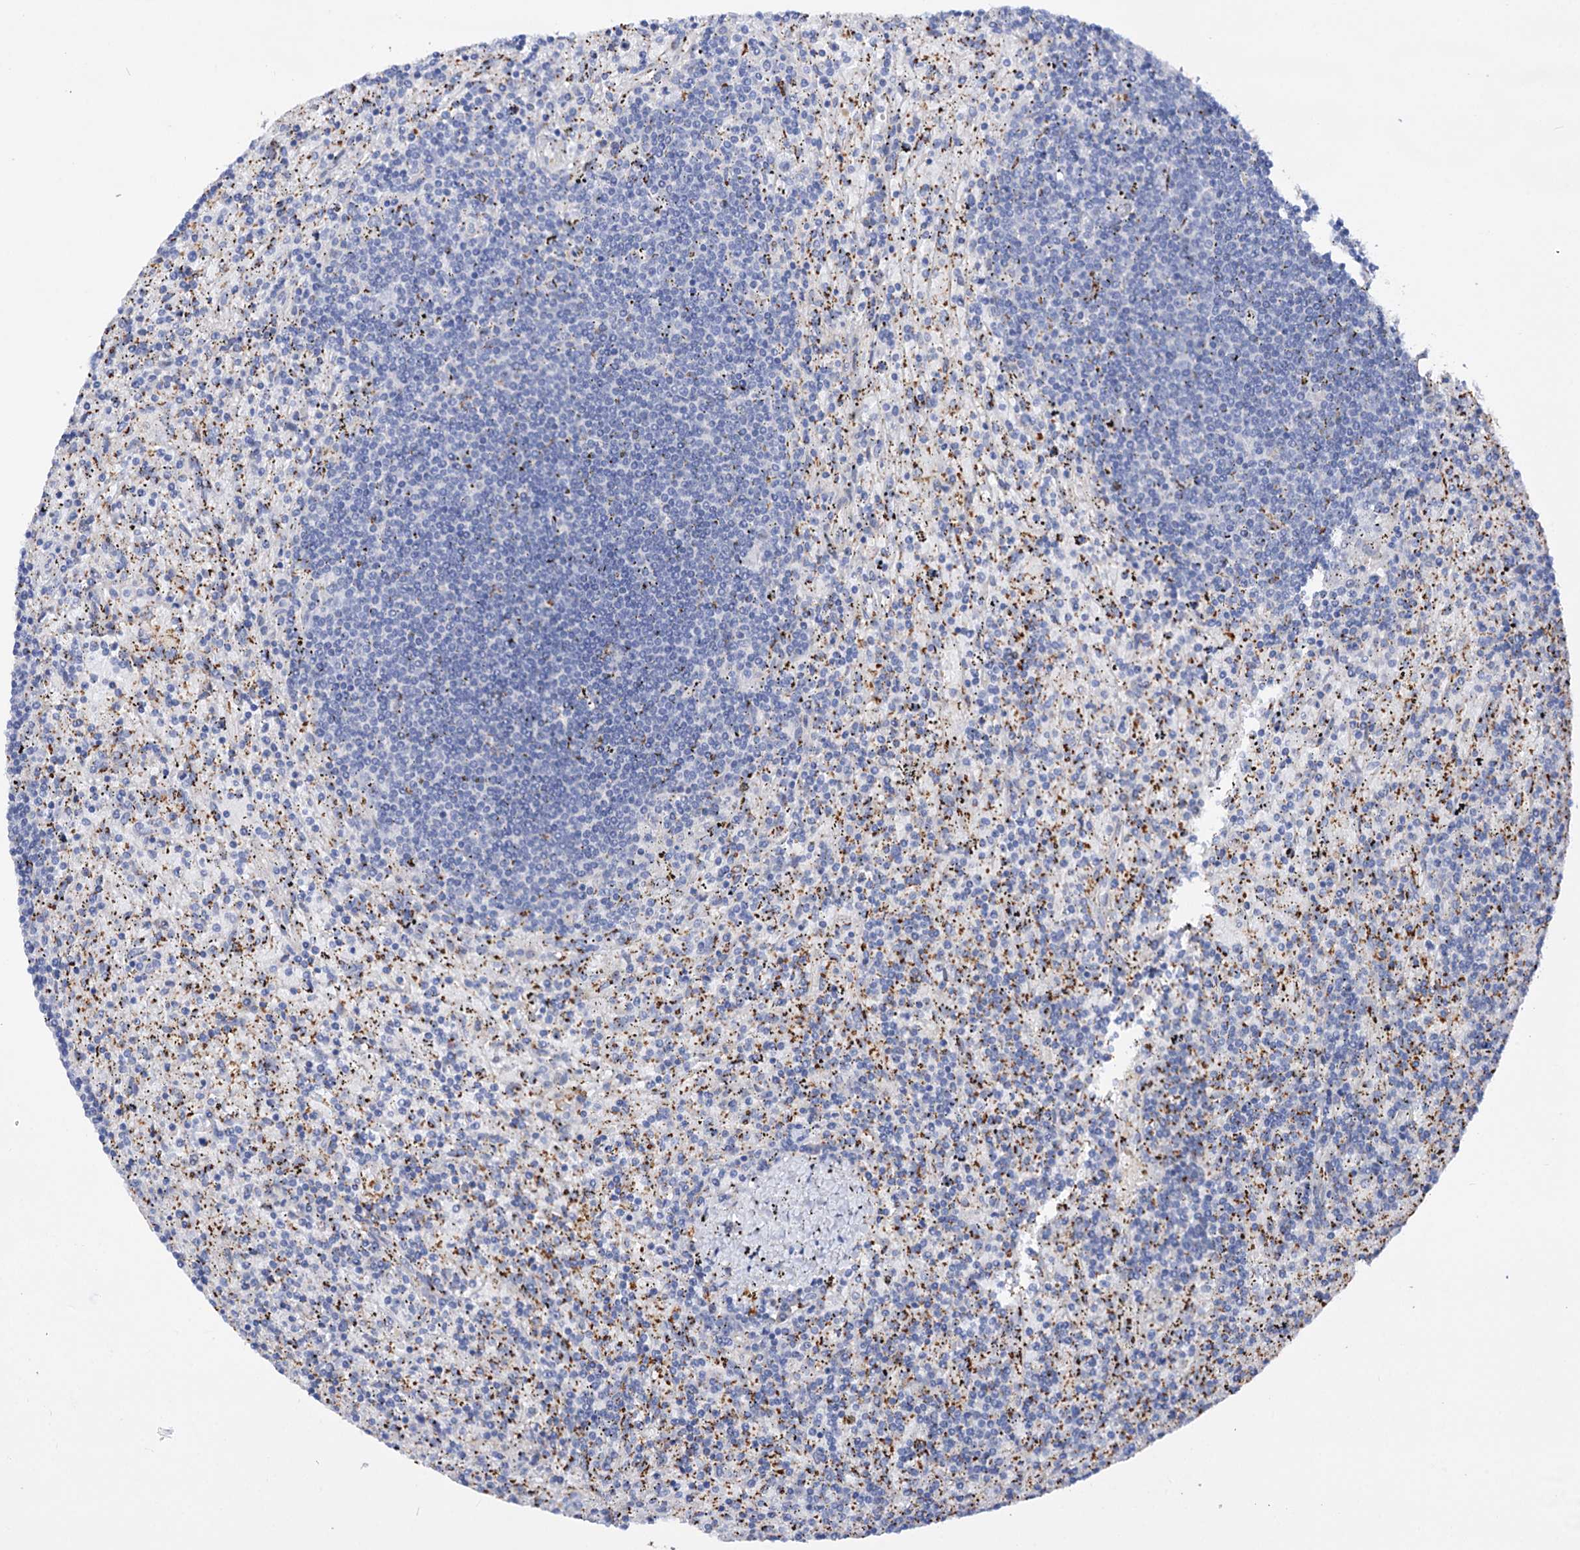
{"staining": {"intensity": "negative", "quantity": "none", "location": "none"}, "tissue": "lymphoma", "cell_type": "Tumor cells", "image_type": "cancer", "snomed": [{"axis": "morphology", "description": "Malignant lymphoma, non-Hodgkin's type, Low grade"}, {"axis": "topography", "description": "Spleen"}], "caption": "The micrograph shows no staining of tumor cells in low-grade malignant lymphoma, non-Hodgkin's type. The staining was performed using DAB (3,3'-diaminobenzidine) to visualize the protein expression in brown, while the nuclei were stained in blue with hematoxylin (Magnification: 20x).", "gene": "C11orf96", "patient": {"sex": "male", "age": 76}}